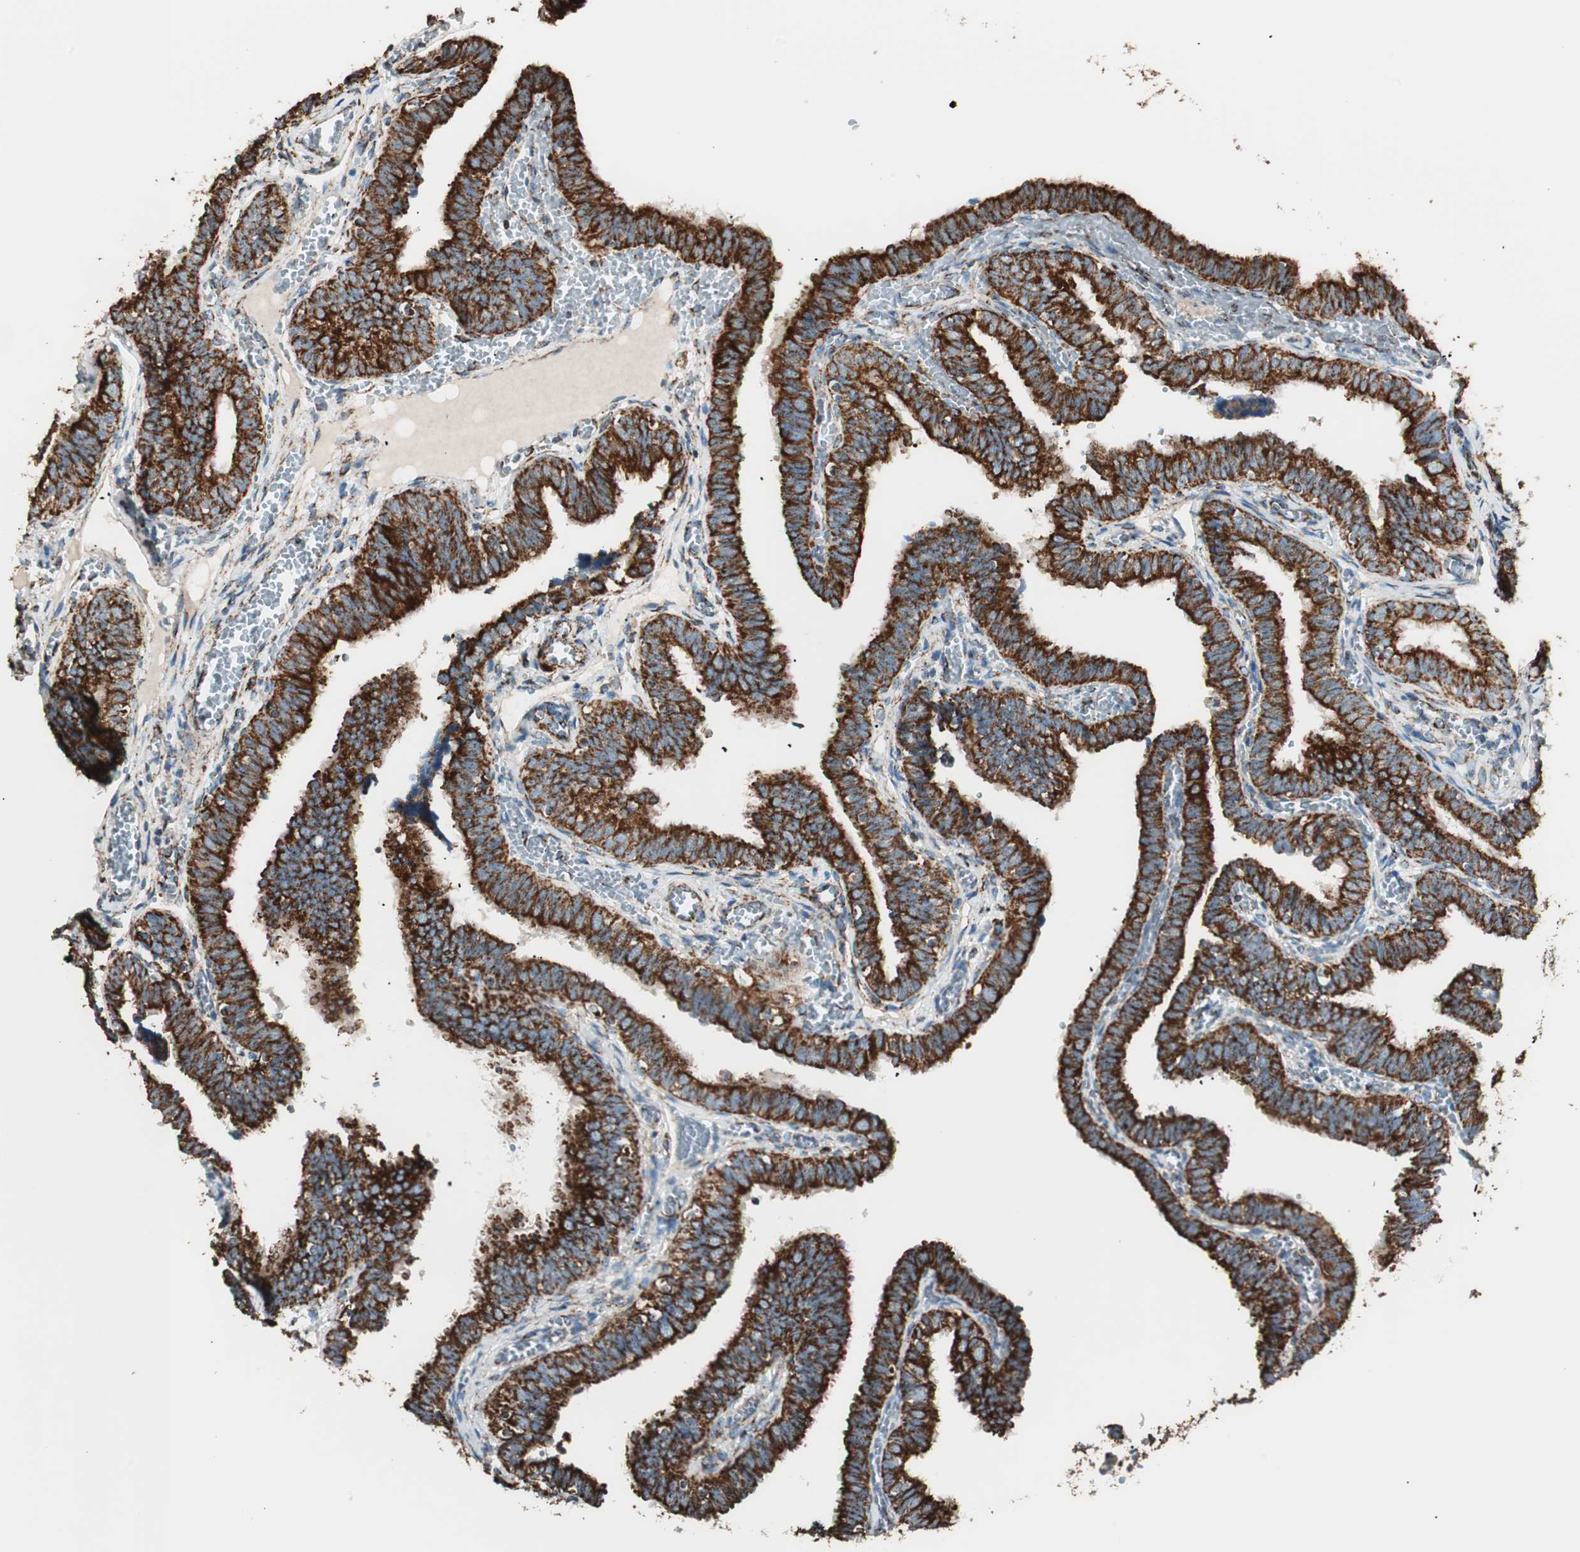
{"staining": {"intensity": "strong", "quantity": ">75%", "location": "cytoplasmic/membranous"}, "tissue": "fallopian tube", "cell_type": "Glandular cells", "image_type": "normal", "snomed": [{"axis": "morphology", "description": "Normal tissue, NOS"}, {"axis": "topography", "description": "Fallopian tube"}], "caption": "The photomicrograph exhibits staining of normal fallopian tube, revealing strong cytoplasmic/membranous protein staining (brown color) within glandular cells.", "gene": "TOMM22", "patient": {"sex": "female", "age": 46}}